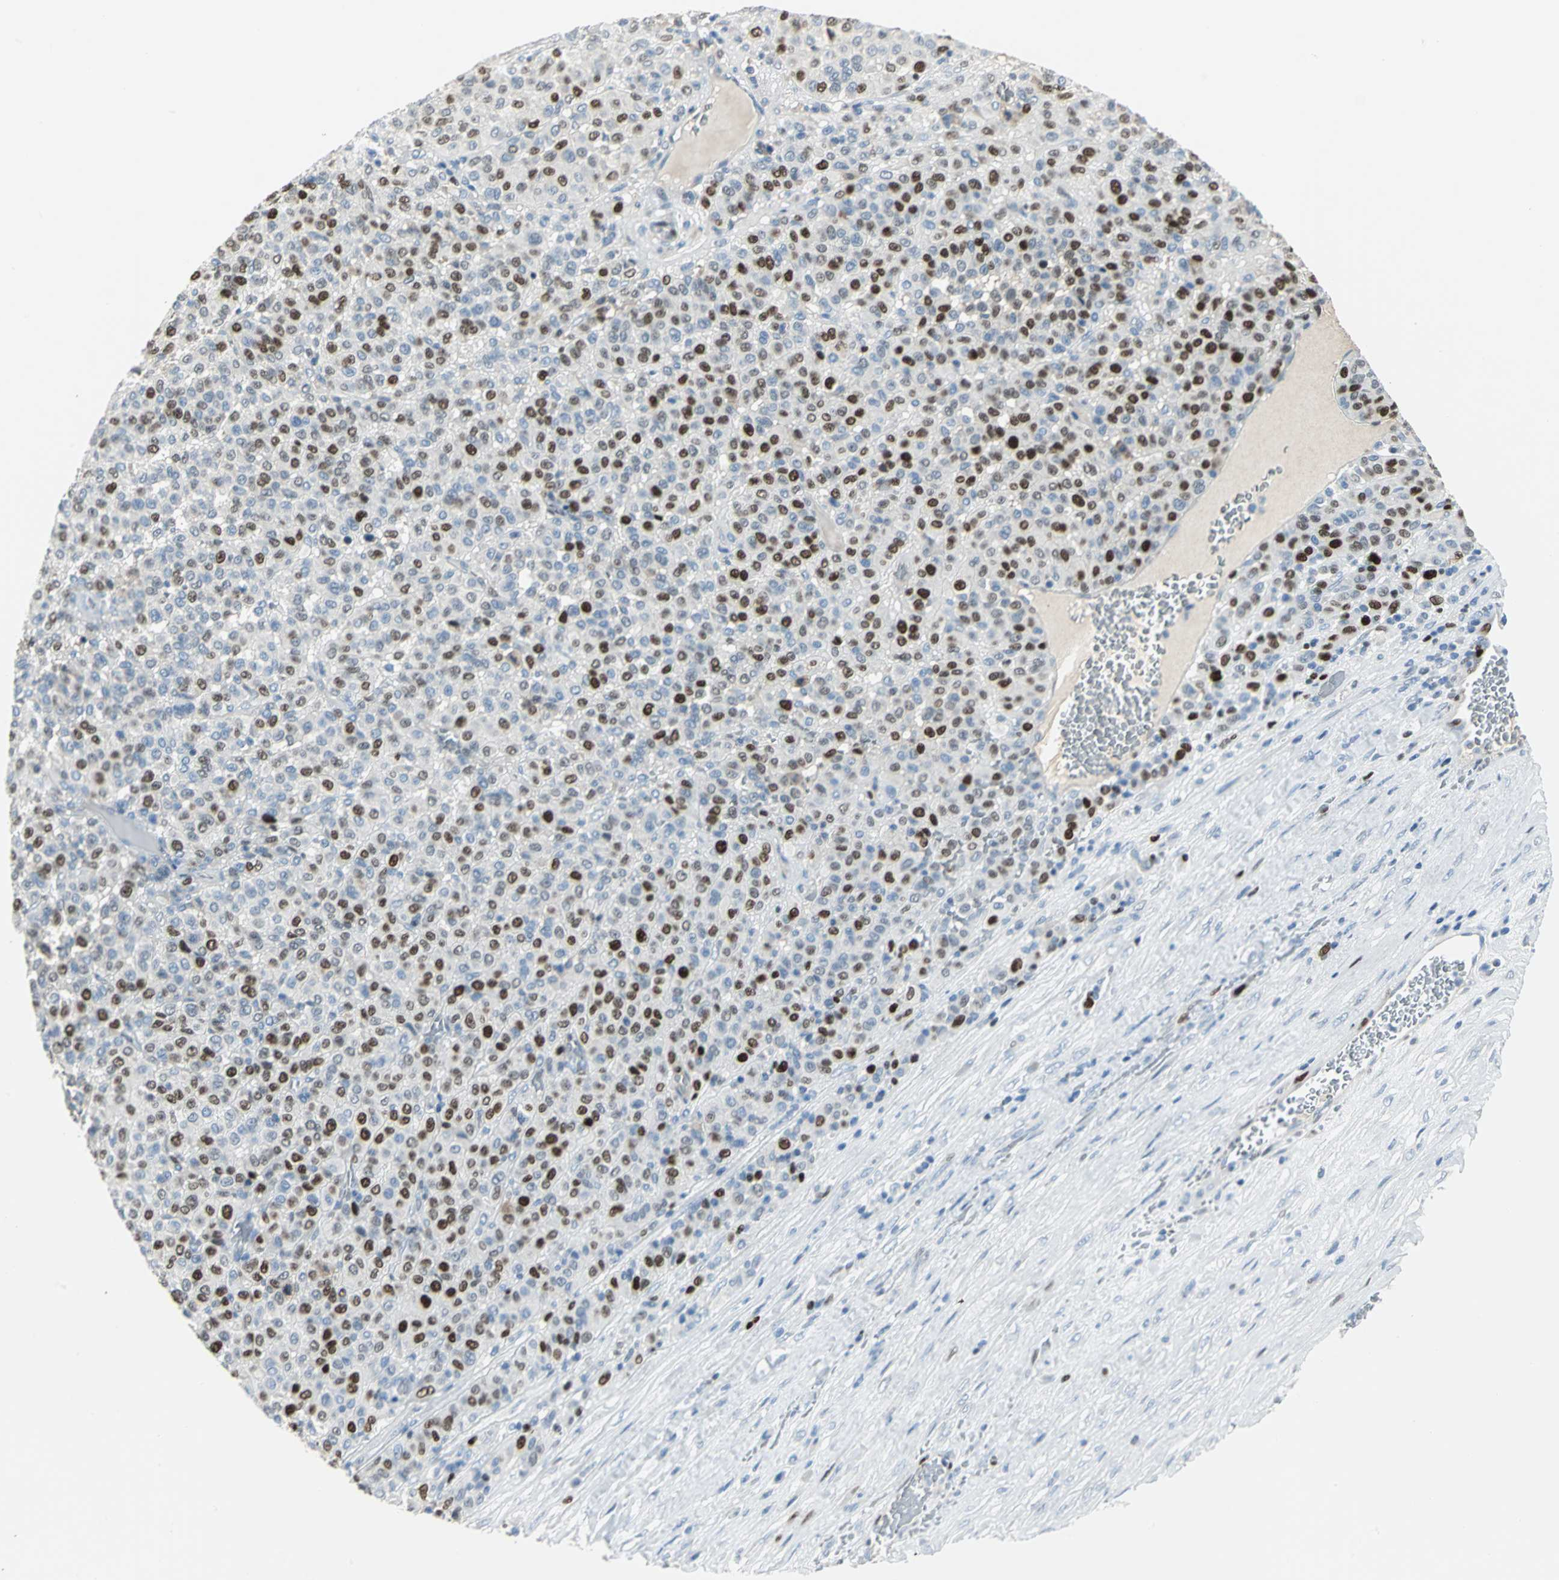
{"staining": {"intensity": "strong", "quantity": "25%-75%", "location": "nuclear"}, "tissue": "melanoma", "cell_type": "Tumor cells", "image_type": "cancer", "snomed": [{"axis": "morphology", "description": "Malignant melanoma, Metastatic site"}, {"axis": "topography", "description": "Pancreas"}], "caption": "There is high levels of strong nuclear expression in tumor cells of malignant melanoma (metastatic site), as demonstrated by immunohistochemical staining (brown color).", "gene": "MCM4", "patient": {"sex": "female", "age": 30}}